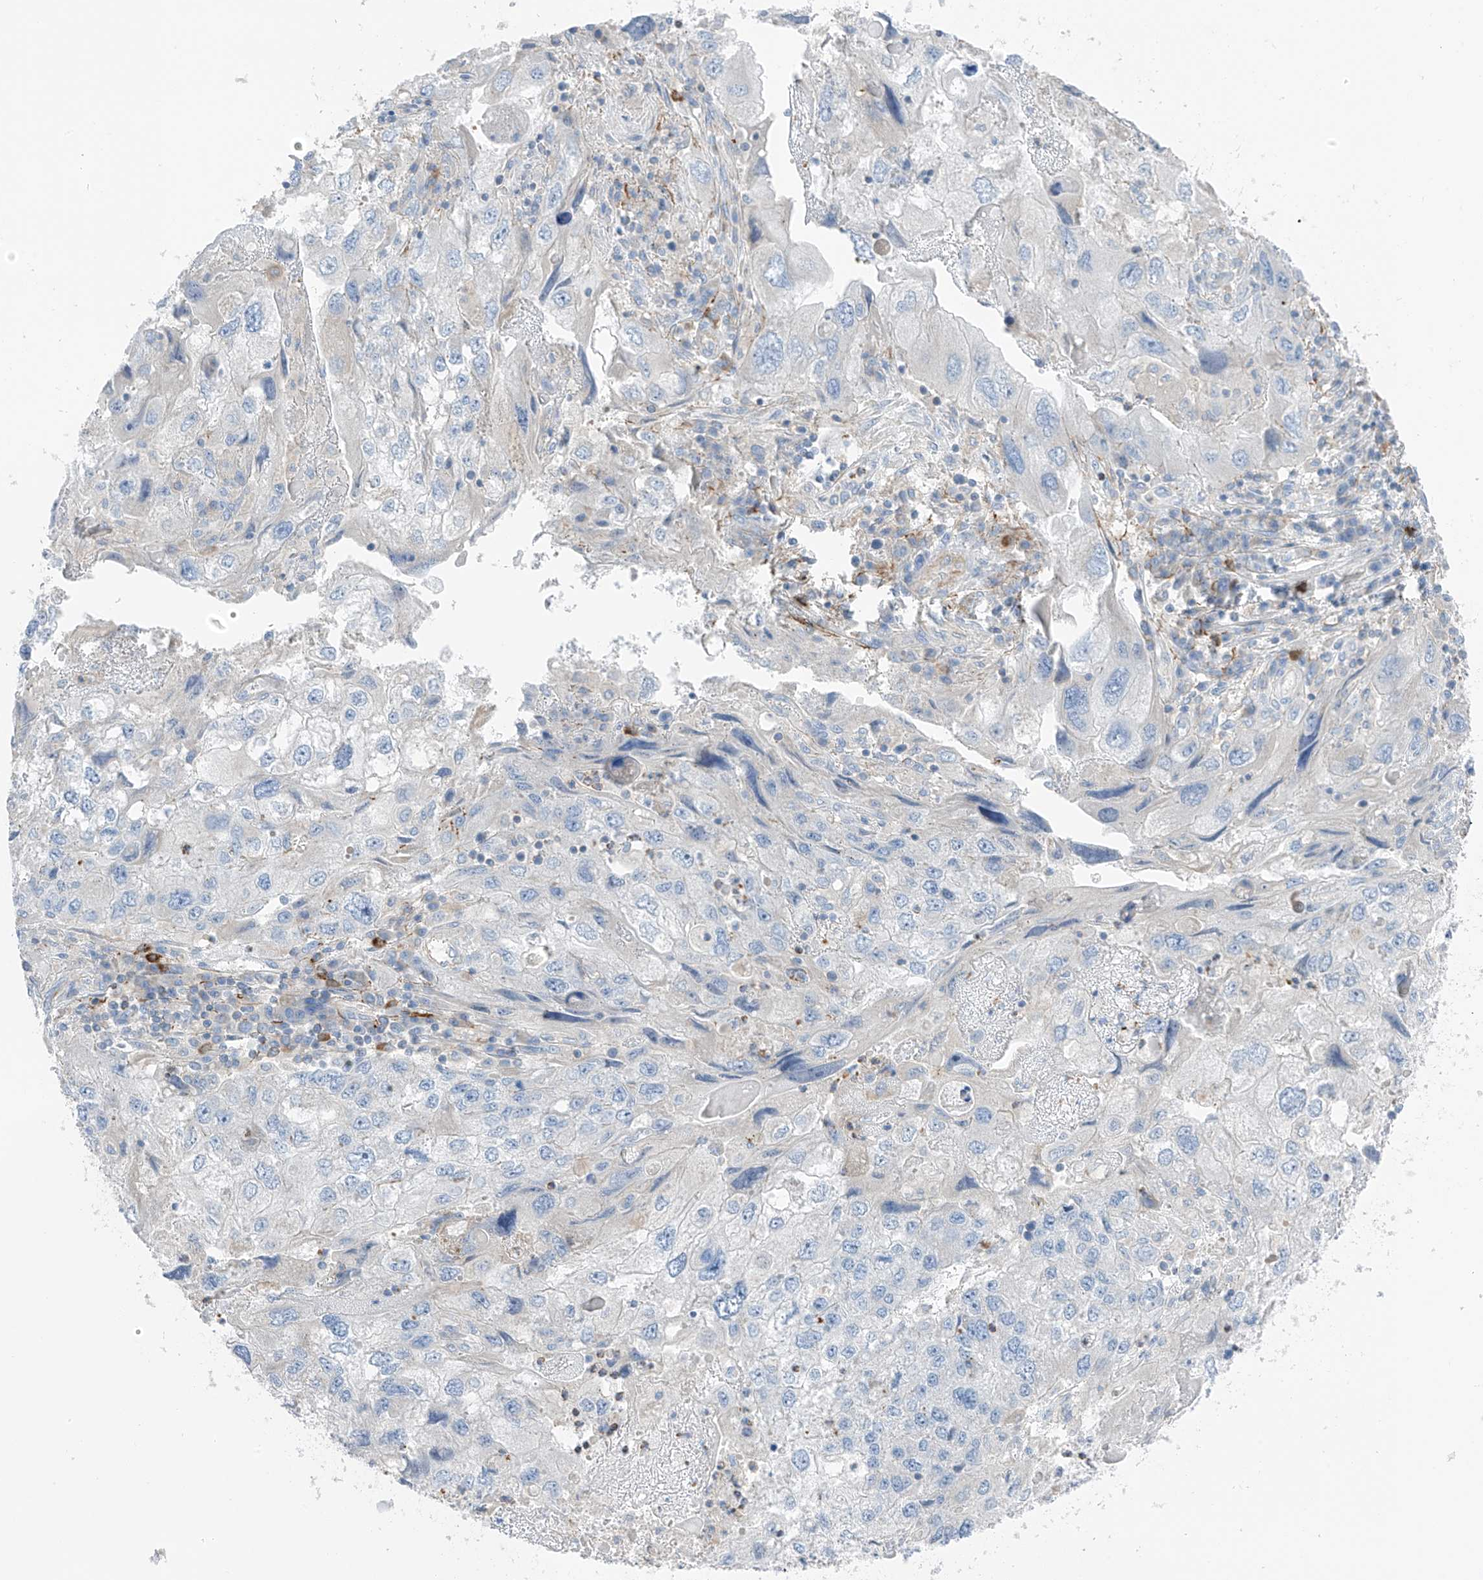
{"staining": {"intensity": "negative", "quantity": "none", "location": "none"}, "tissue": "endometrial cancer", "cell_type": "Tumor cells", "image_type": "cancer", "snomed": [{"axis": "morphology", "description": "Adenocarcinoma, NOS"}, {"axis": "topography", "description": "Endometrium"}], "caption": "IHC of human endometrial adenocarcinoma displays no positivity in tumor cells.", "gene": "NALCN", "patient": {"sex": "female", "age": 49}}